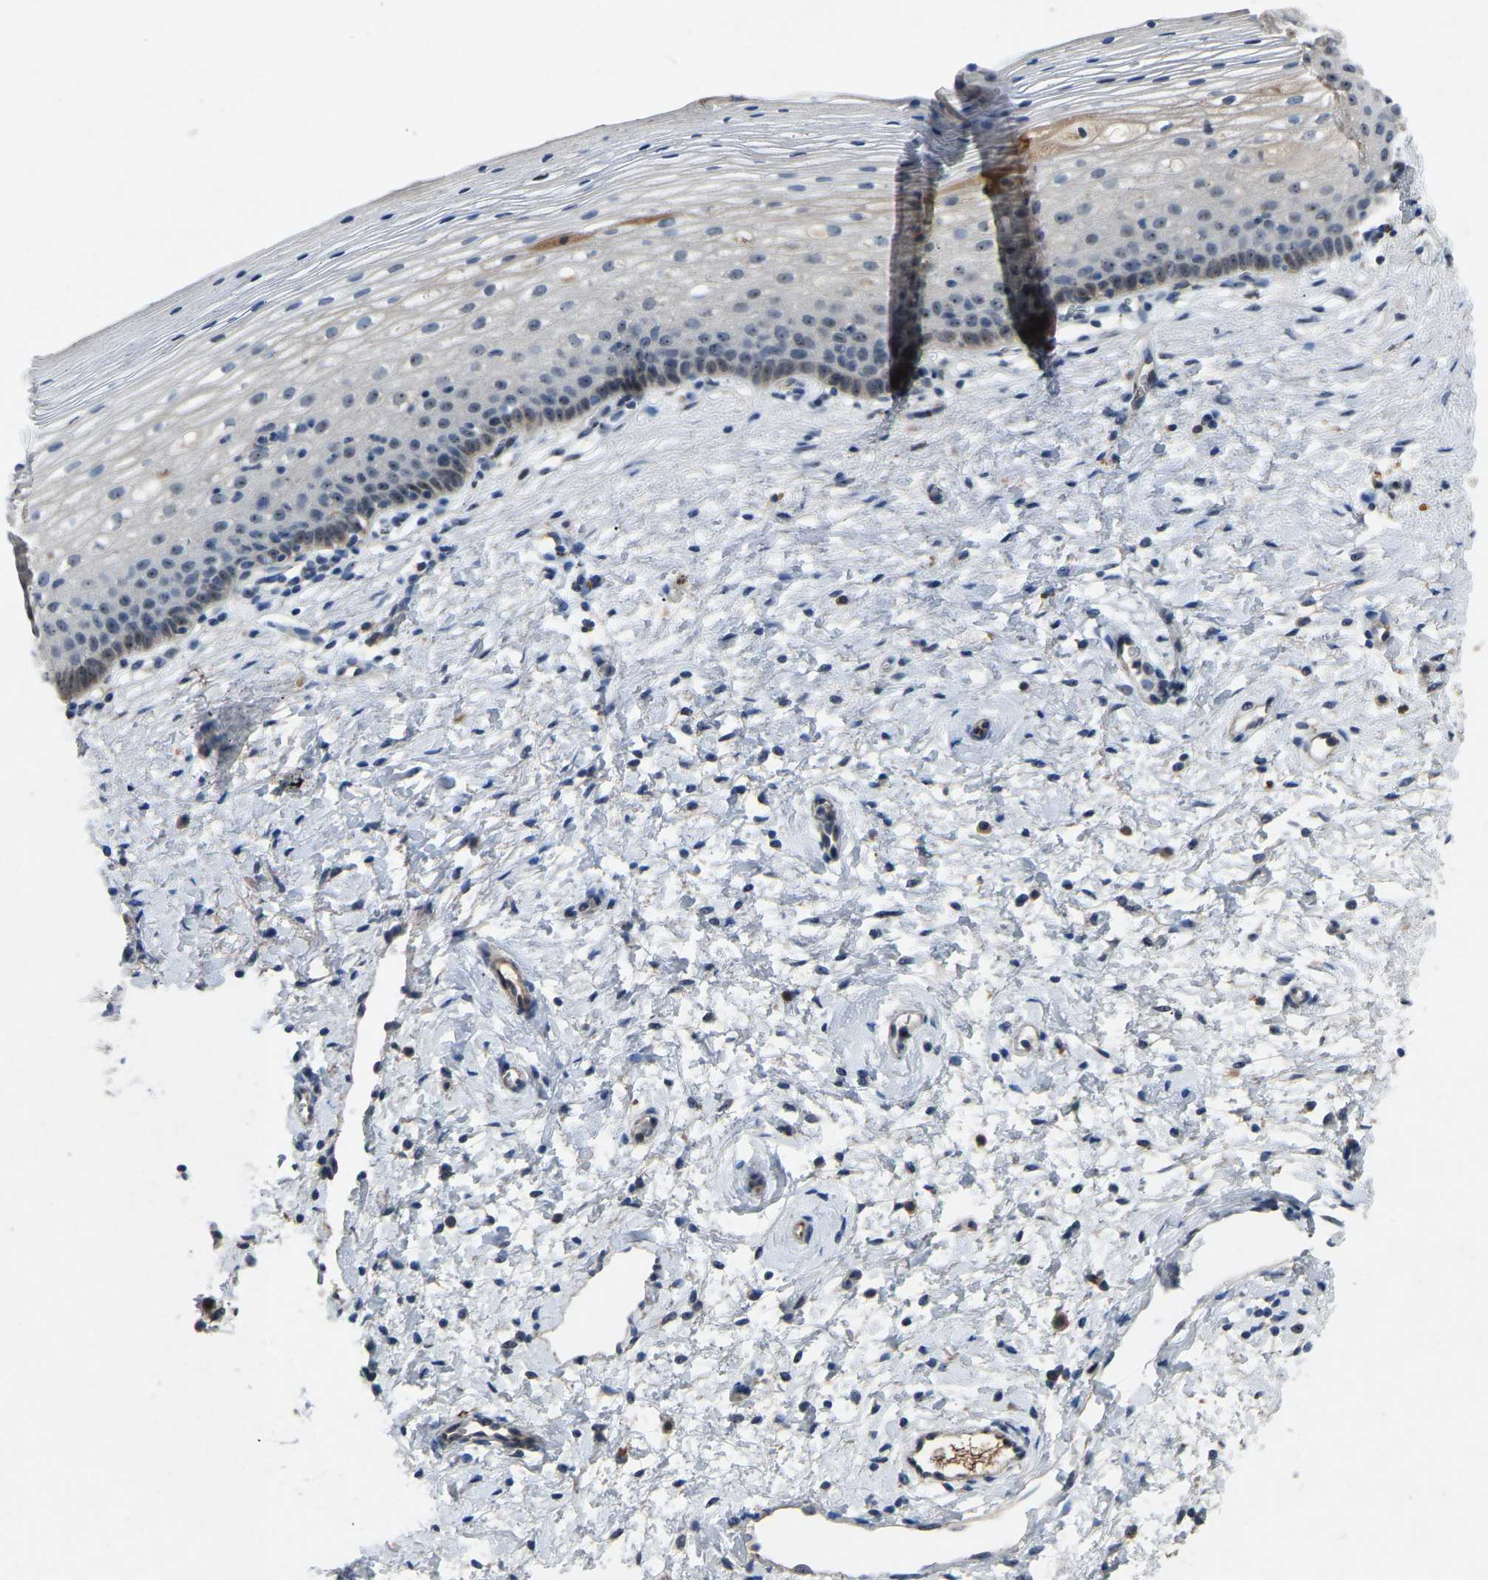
{"staining": {"intensity": "moderate", "quantity": ">75%", "location": "cytoplasmic/membranous"}, "tissue": "cervix", "cell_type": "Glandular cells", "image_type": "normal", "snomed": [{"axis": "morphology", "description": "Normal tissue, NOS"}, {"axis": "topography", "description": "Cervix"}], "caption": "Protein expression analysis of normal human cervix reveals moderate cytoplasmic/membranous expression in approximately >75% of glandular cells. (brown staining indicates protein expression, while blue staining denotes nuclei).", "gene": "FHIT", "patient": {"sex": "female", "age": 72}}